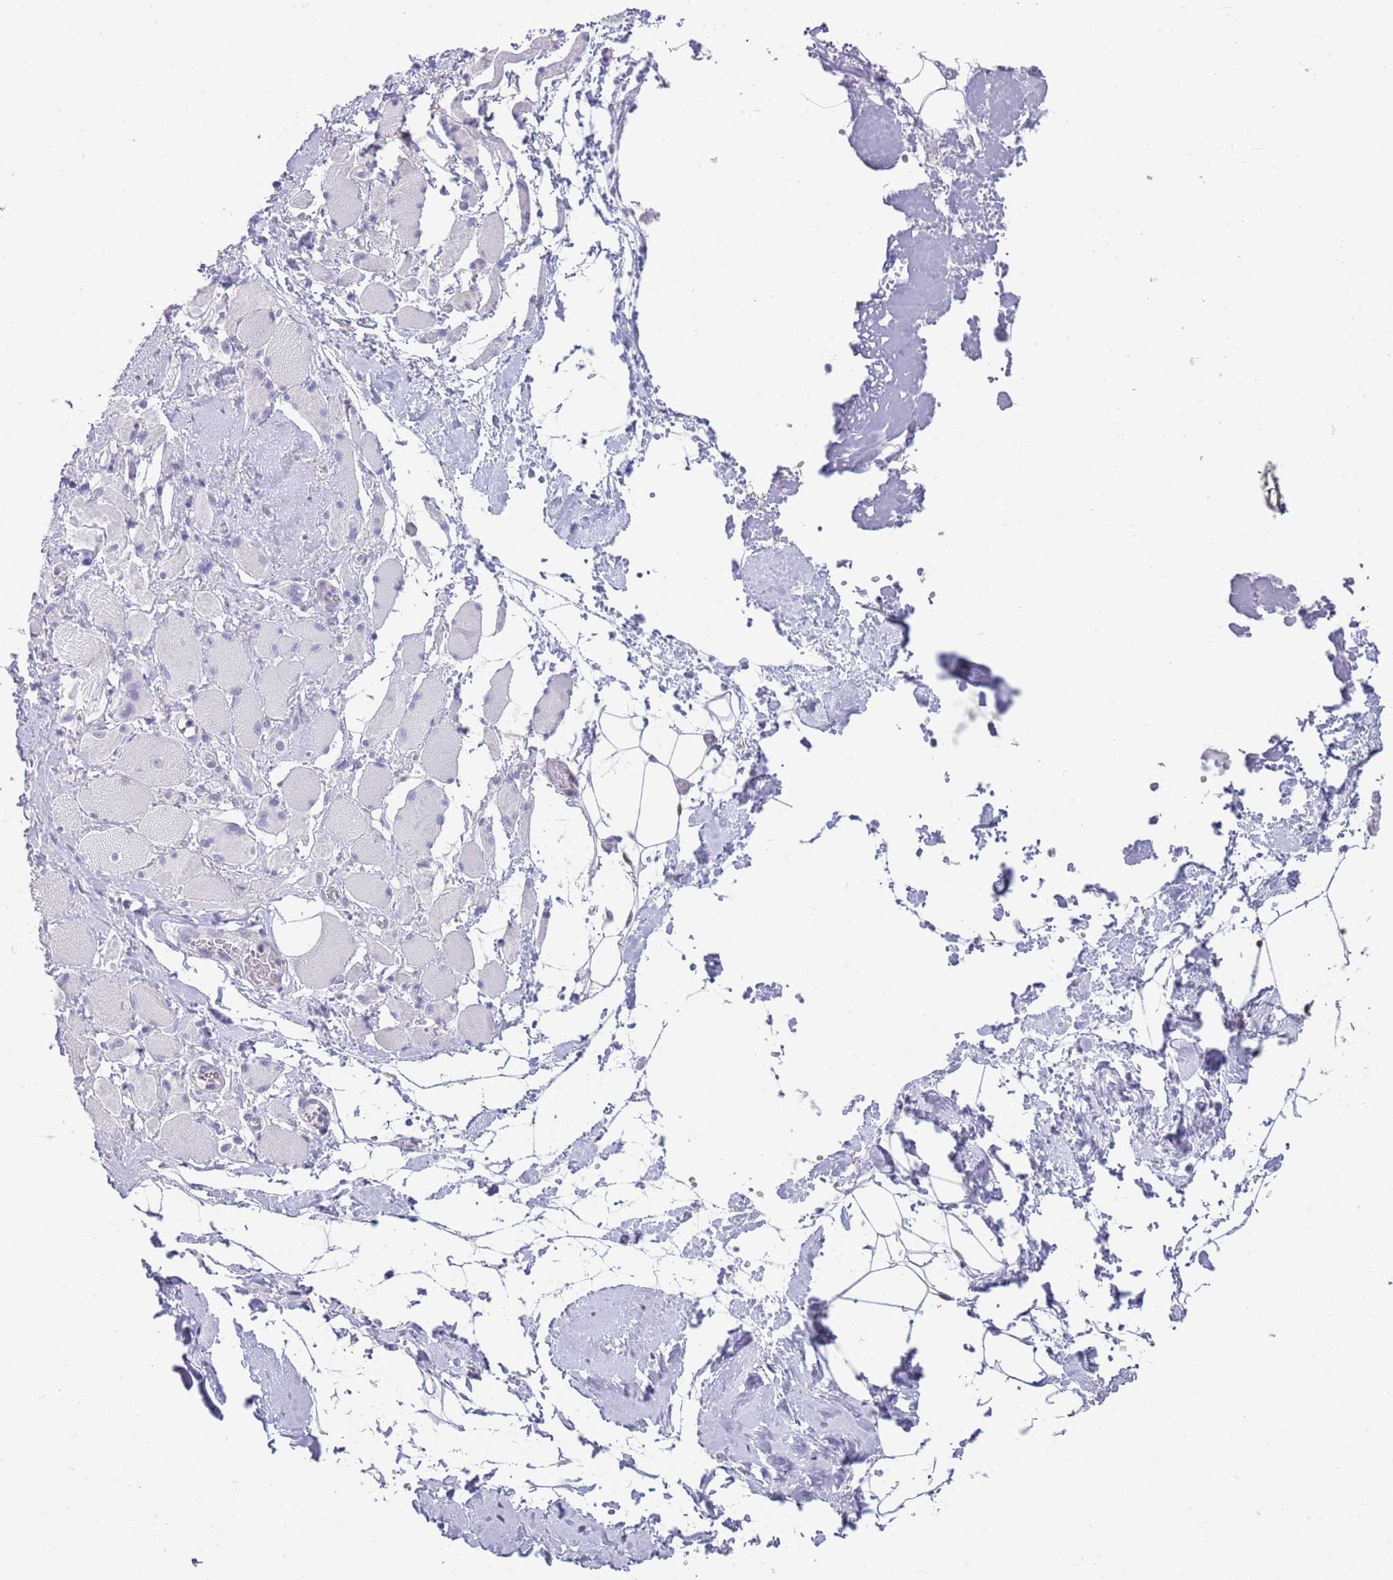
{"staining": {"intensity": "negative", "quantity": "none", "location": "none"}, "tissue": "skeletal muscle", "cell_type": "Myocytes", "image_type": "normal", "snomed": [{"axis": "morphology", "description": "Normal tissue, NOS"}, {"axis": "morphology", "description": "Basal cell carcinoma"}, {"axis": "topography", "description": "Skeletal muscle"}], "caption": "Immunohistochemical staining of unremarkable skeletal muscle displays no significant staining in myocytes. (DAB immunohistochemistry with hematoxylin counter stain).", "gene": "SEPHS2", "patient": {"sex": "female", "age": 64}}